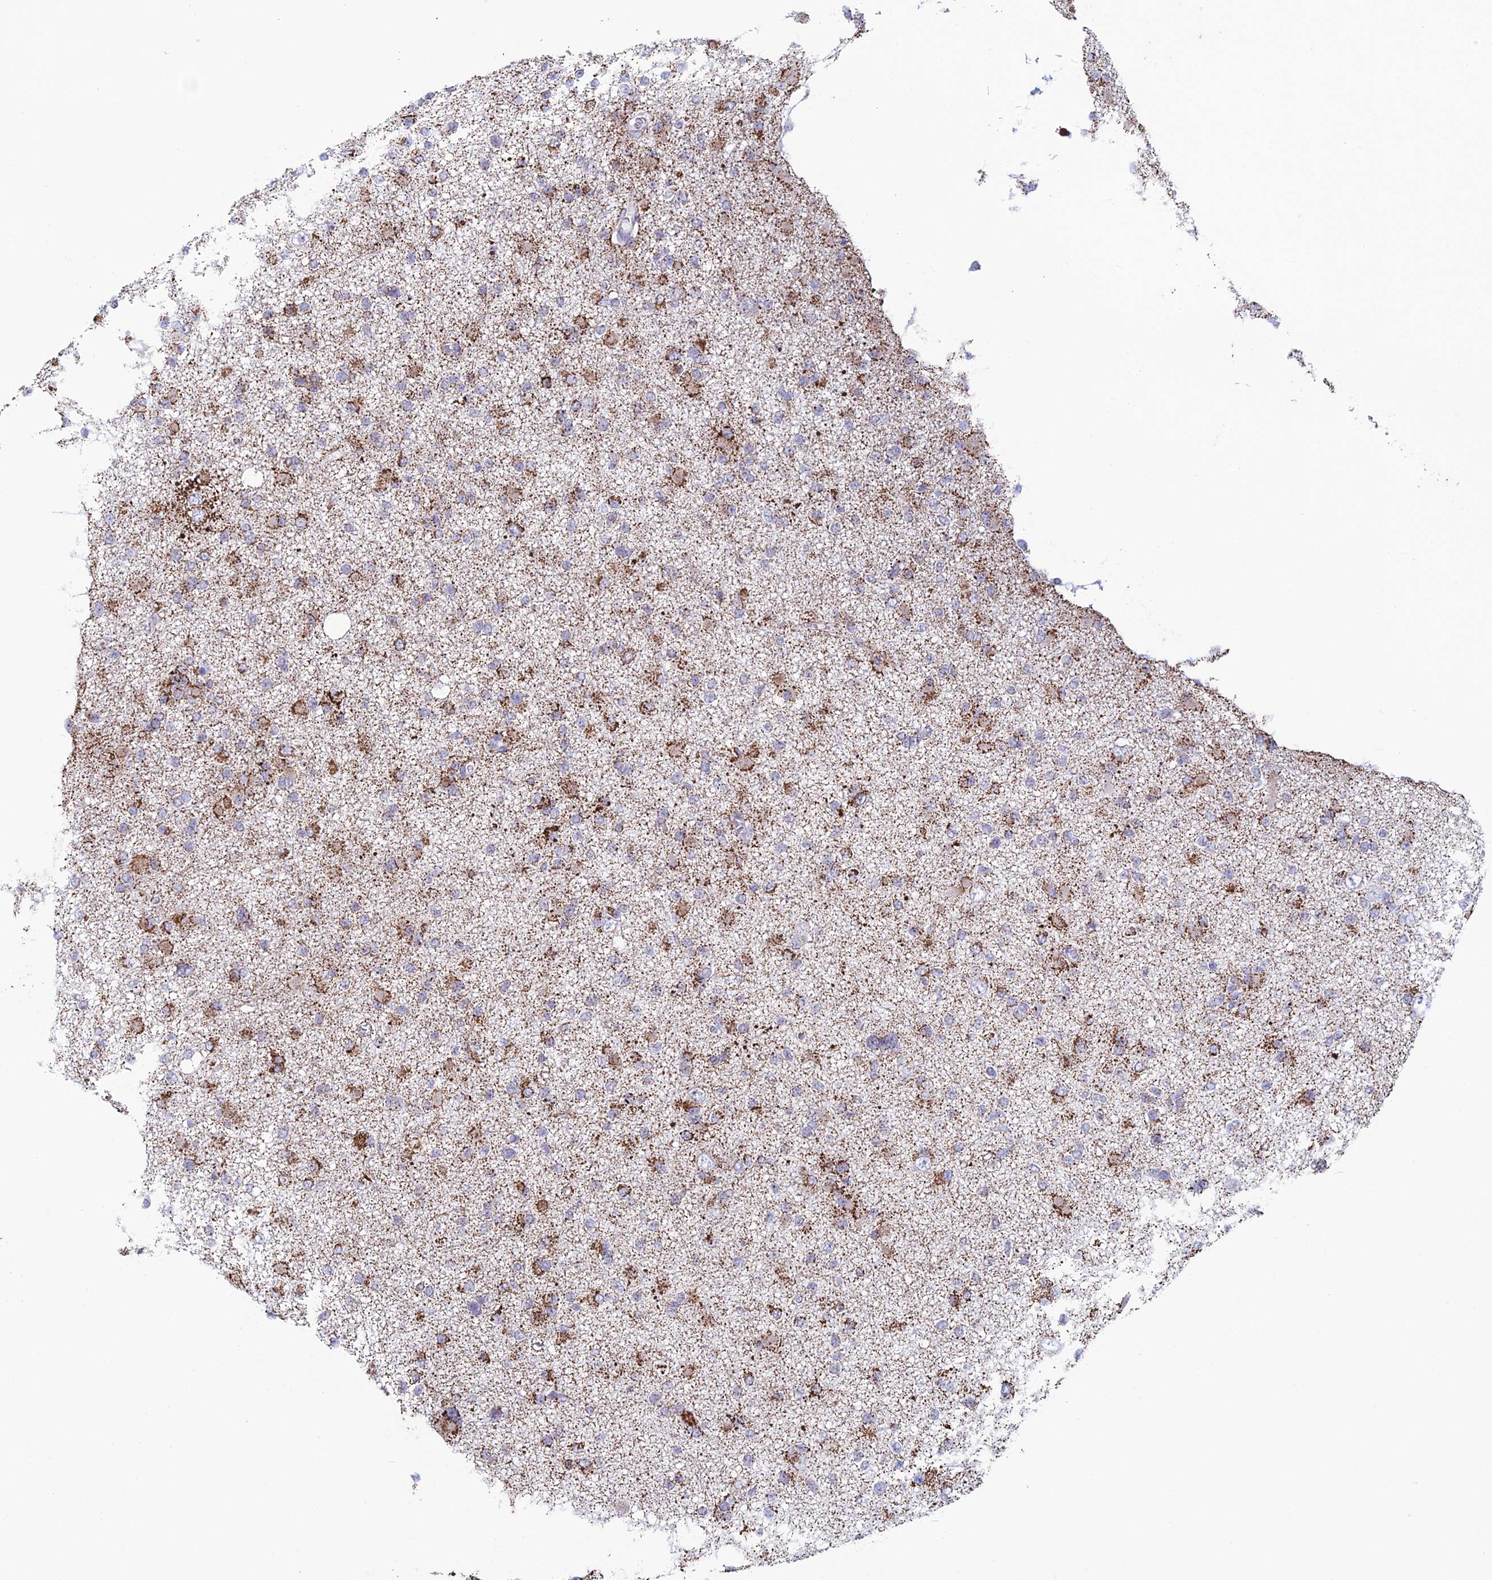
{"staining": {"intensity": "moderate", "quantity": ">75%", "location": "cytoplasmic/membranous"}, "tissue": "glioma", "cell_type": "Tumor cells", "image_type": "cancer", "snomed": [{"axis": "morphology", "description": "Glioma, malignant, Low grade"}, {"axis": "topography", "description": "Brain"}], "caption": "Immunohistochemical staining of glioma demonstrates medium levels of moderate cytoplasmic/membranous protein expression in about >75% of tumor cells. (brown staining indicates protein expression, while blue staining denotes nuclei).", "gene": "ZNG1B", "patient": {"sex": "female", "age": 22}}